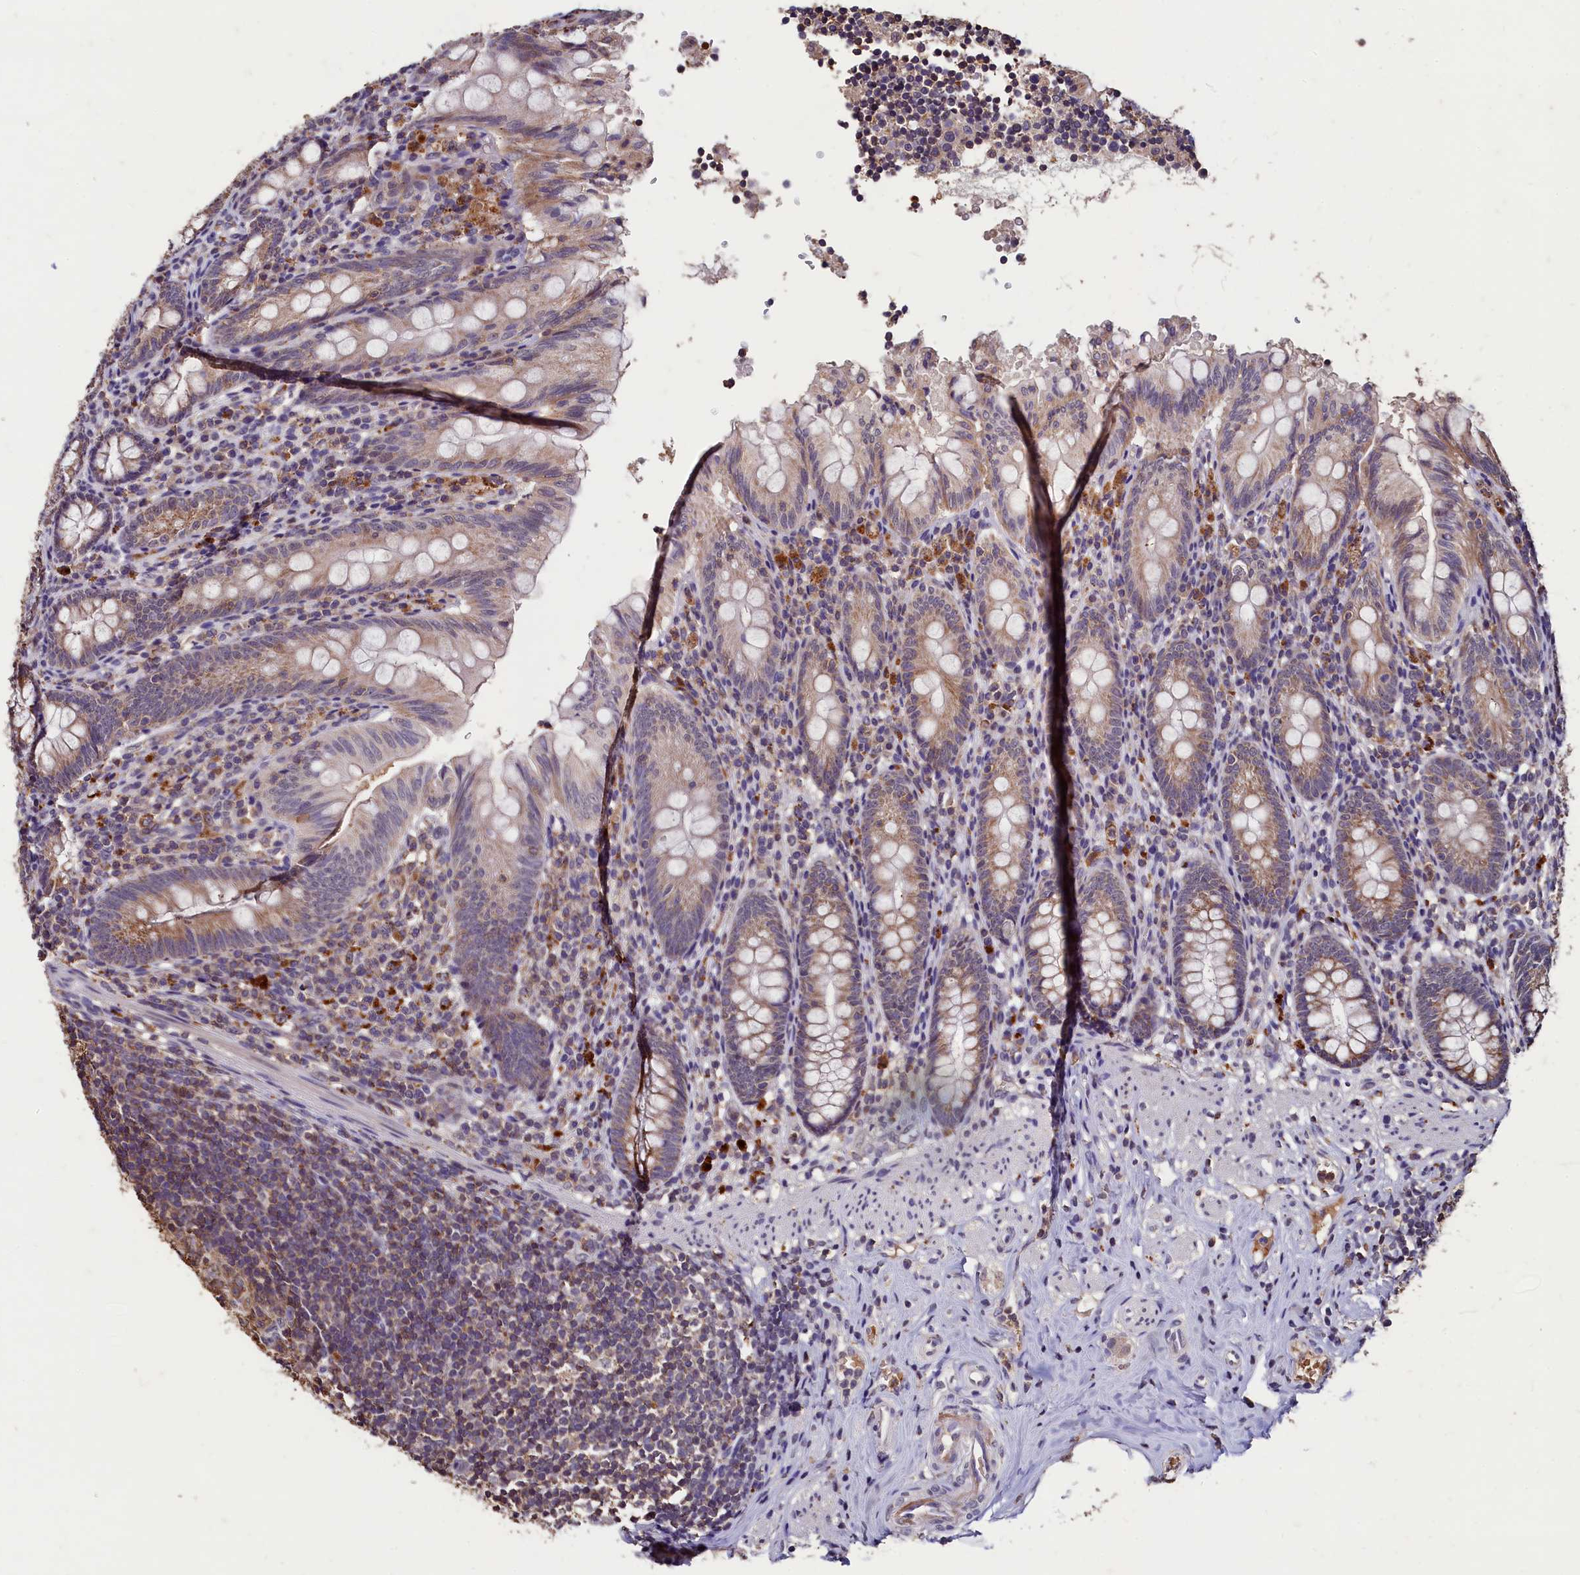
{"staining": {"intensity": "weak", "quantity": ">75%", "location": "cytoplasmic/membranous"}, "tissue": "appendix", "cell_type": "Glandular cells", "image_type": "normal", "snomed": [{"axis": "morphology", "description": "Normal tissue, NOS"}, {"axis": "topography", "description": "Appendix"}], "caption": "Appendix stained with IHC displays weak cytoplasmic/membranous positivity in about >75% of glandular cells.", "gene": "CSTPP1", "patient": {"sex": "male", "age": 55}}